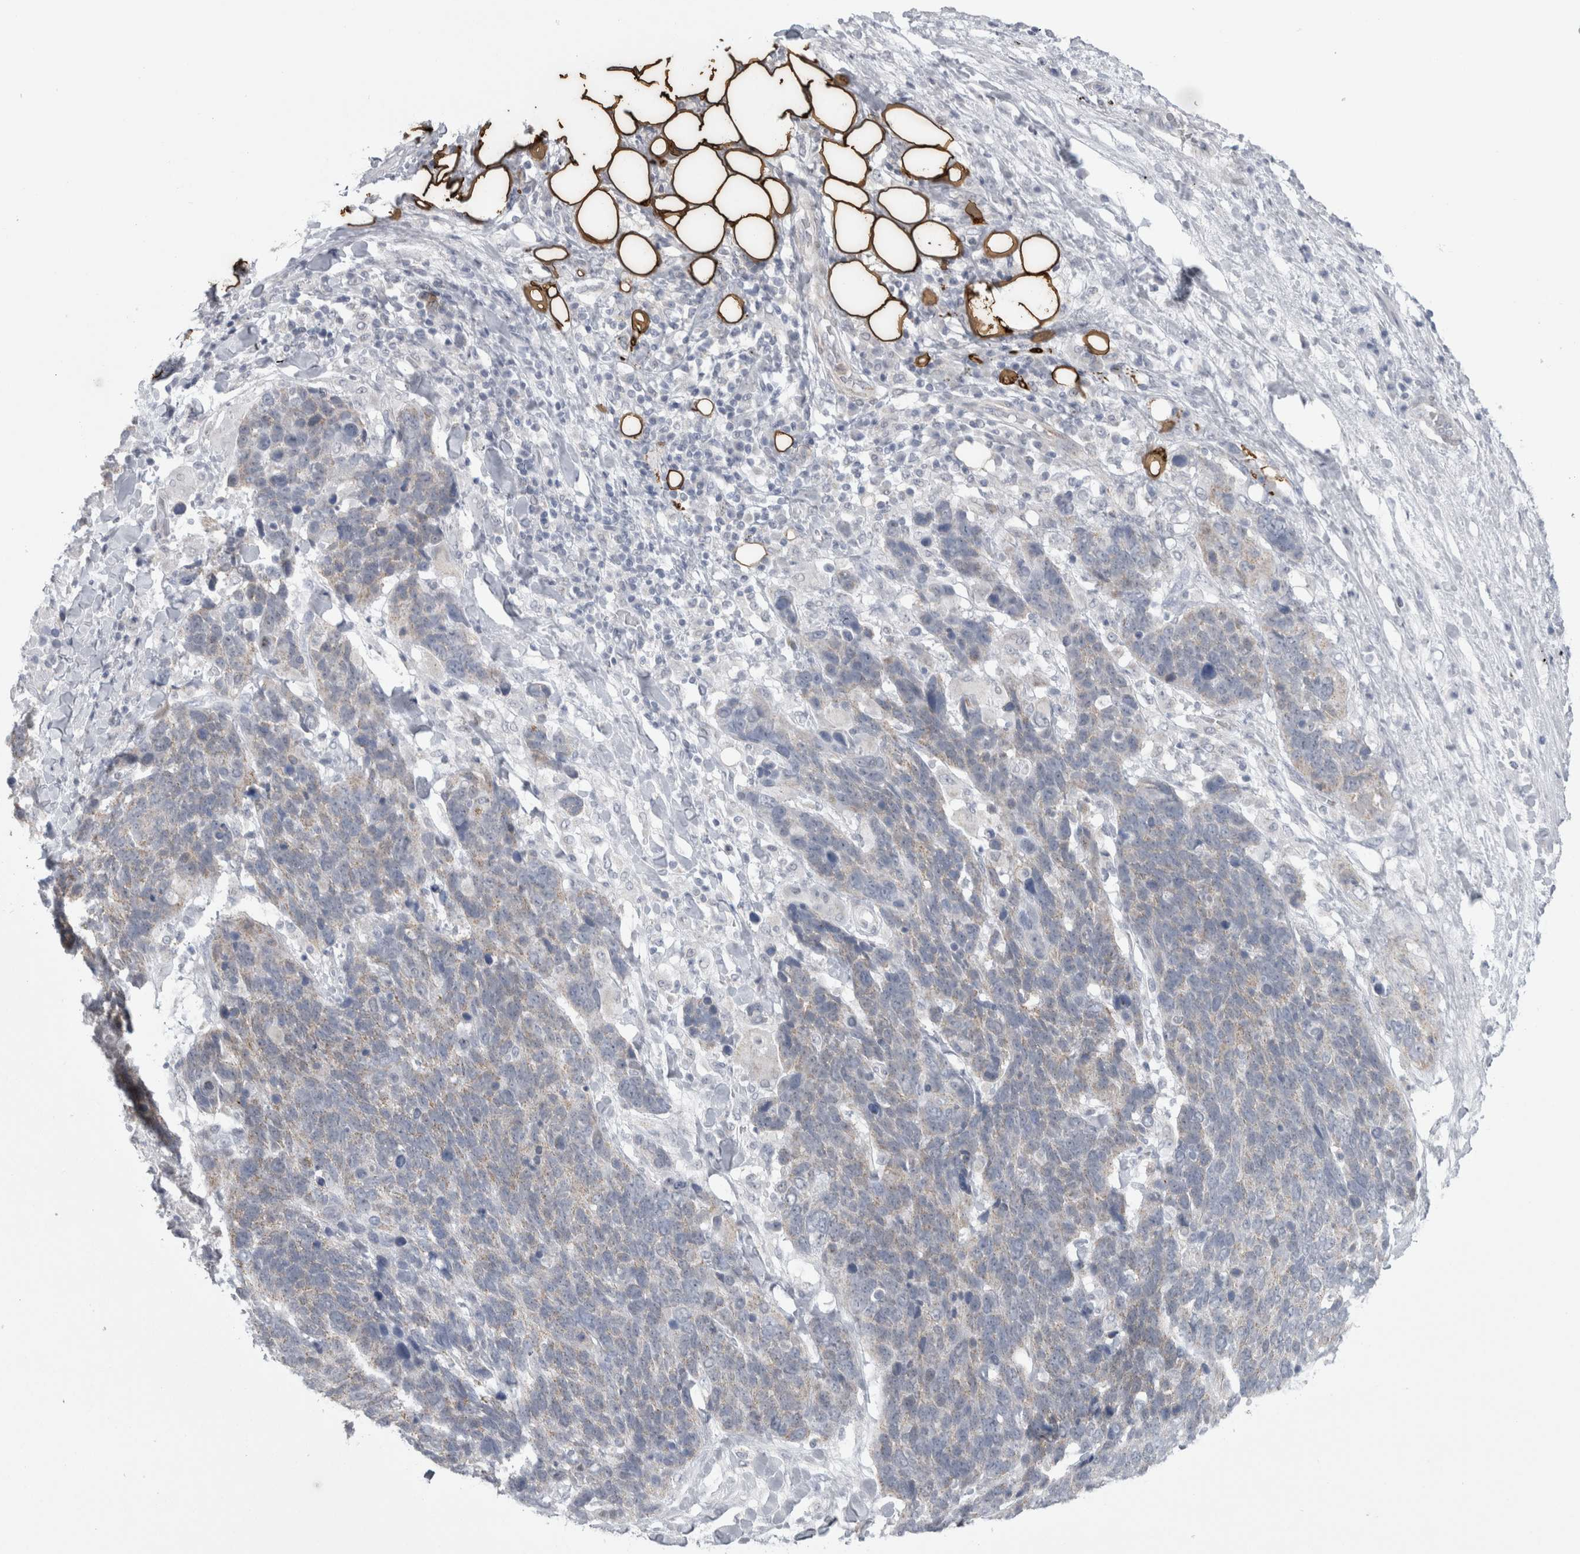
{"staining": {"intensity": "negative", "quantity": "none", "location": "none"}, "tissue": "lung cancer", "cell_type": "Tumor cells", "image_type": "cancer", "snomed": [{"axis": "morphology", "description": "Squamous cell carcinoma, NOS"}, {"axis": "topography", "description": "Lung"}], "caption": "High magnification brightfield microscopy of lung squamous cell carcinoma stained with DAB (brown) and counterstained with hematoxylin (blue): tumor cells show no significant expression.", "gene": "PLIN1", "patient": {"sex": "male", "age": 66}}